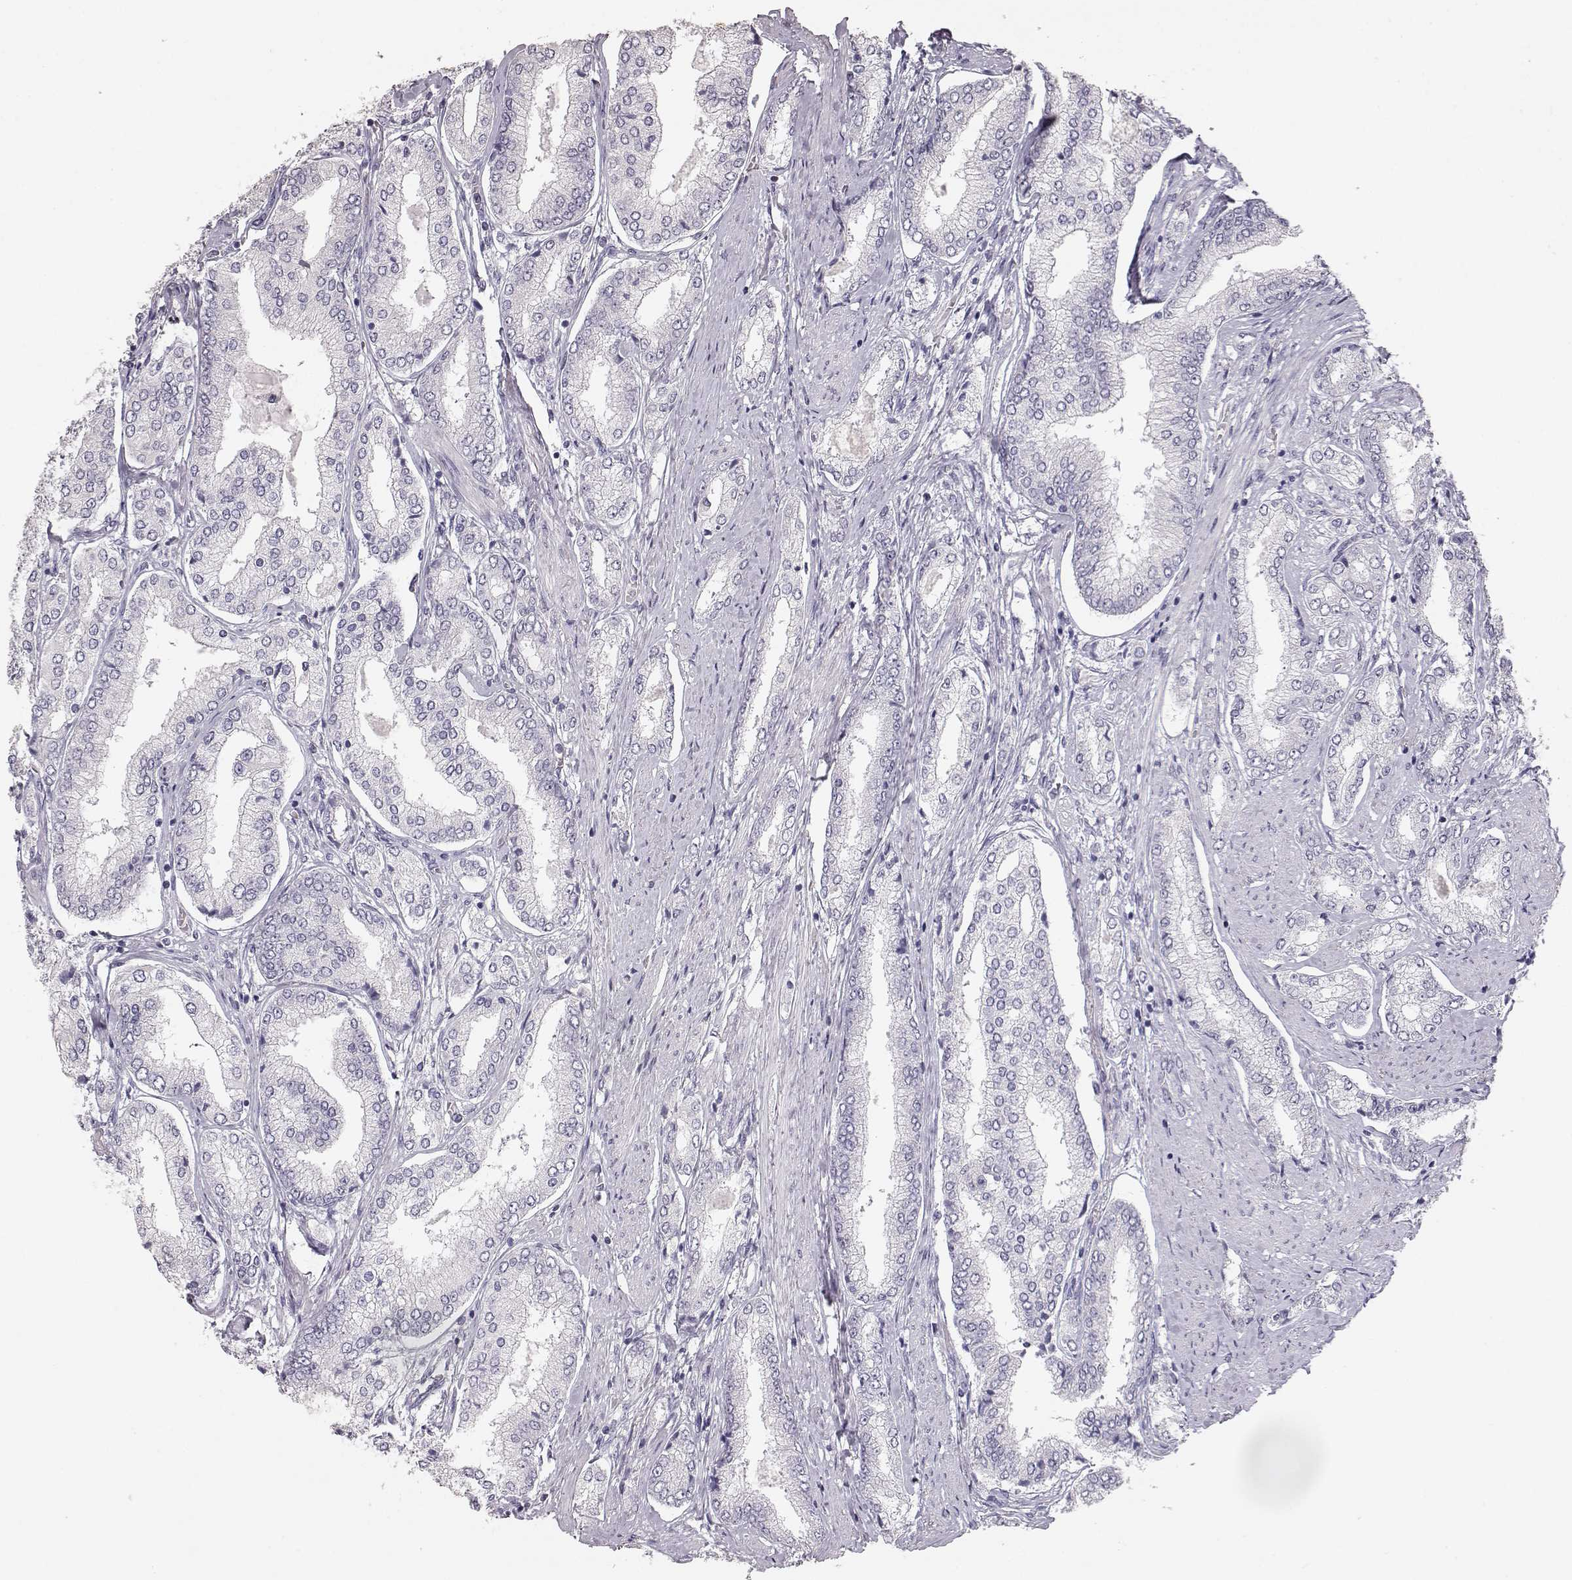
{"staining": {"intensity": "negative", "quantity": "none", "location": "none"}, "tissue": "prostate cancer", "cell_type": "Tumor cells", "image_type": "cancer", "snomed": [{"axis": "morphology", "description": "Adenocarcinoma, NOS"}, {"axis": "topography", "description": "Prostate"}], "caption": "Prostate adenocarcinoma was stained to show a protein in brown. There is no significant staining in tumor cells.", "gene": "KRT33A", "patient": {"sex": "male", "age": 63}}